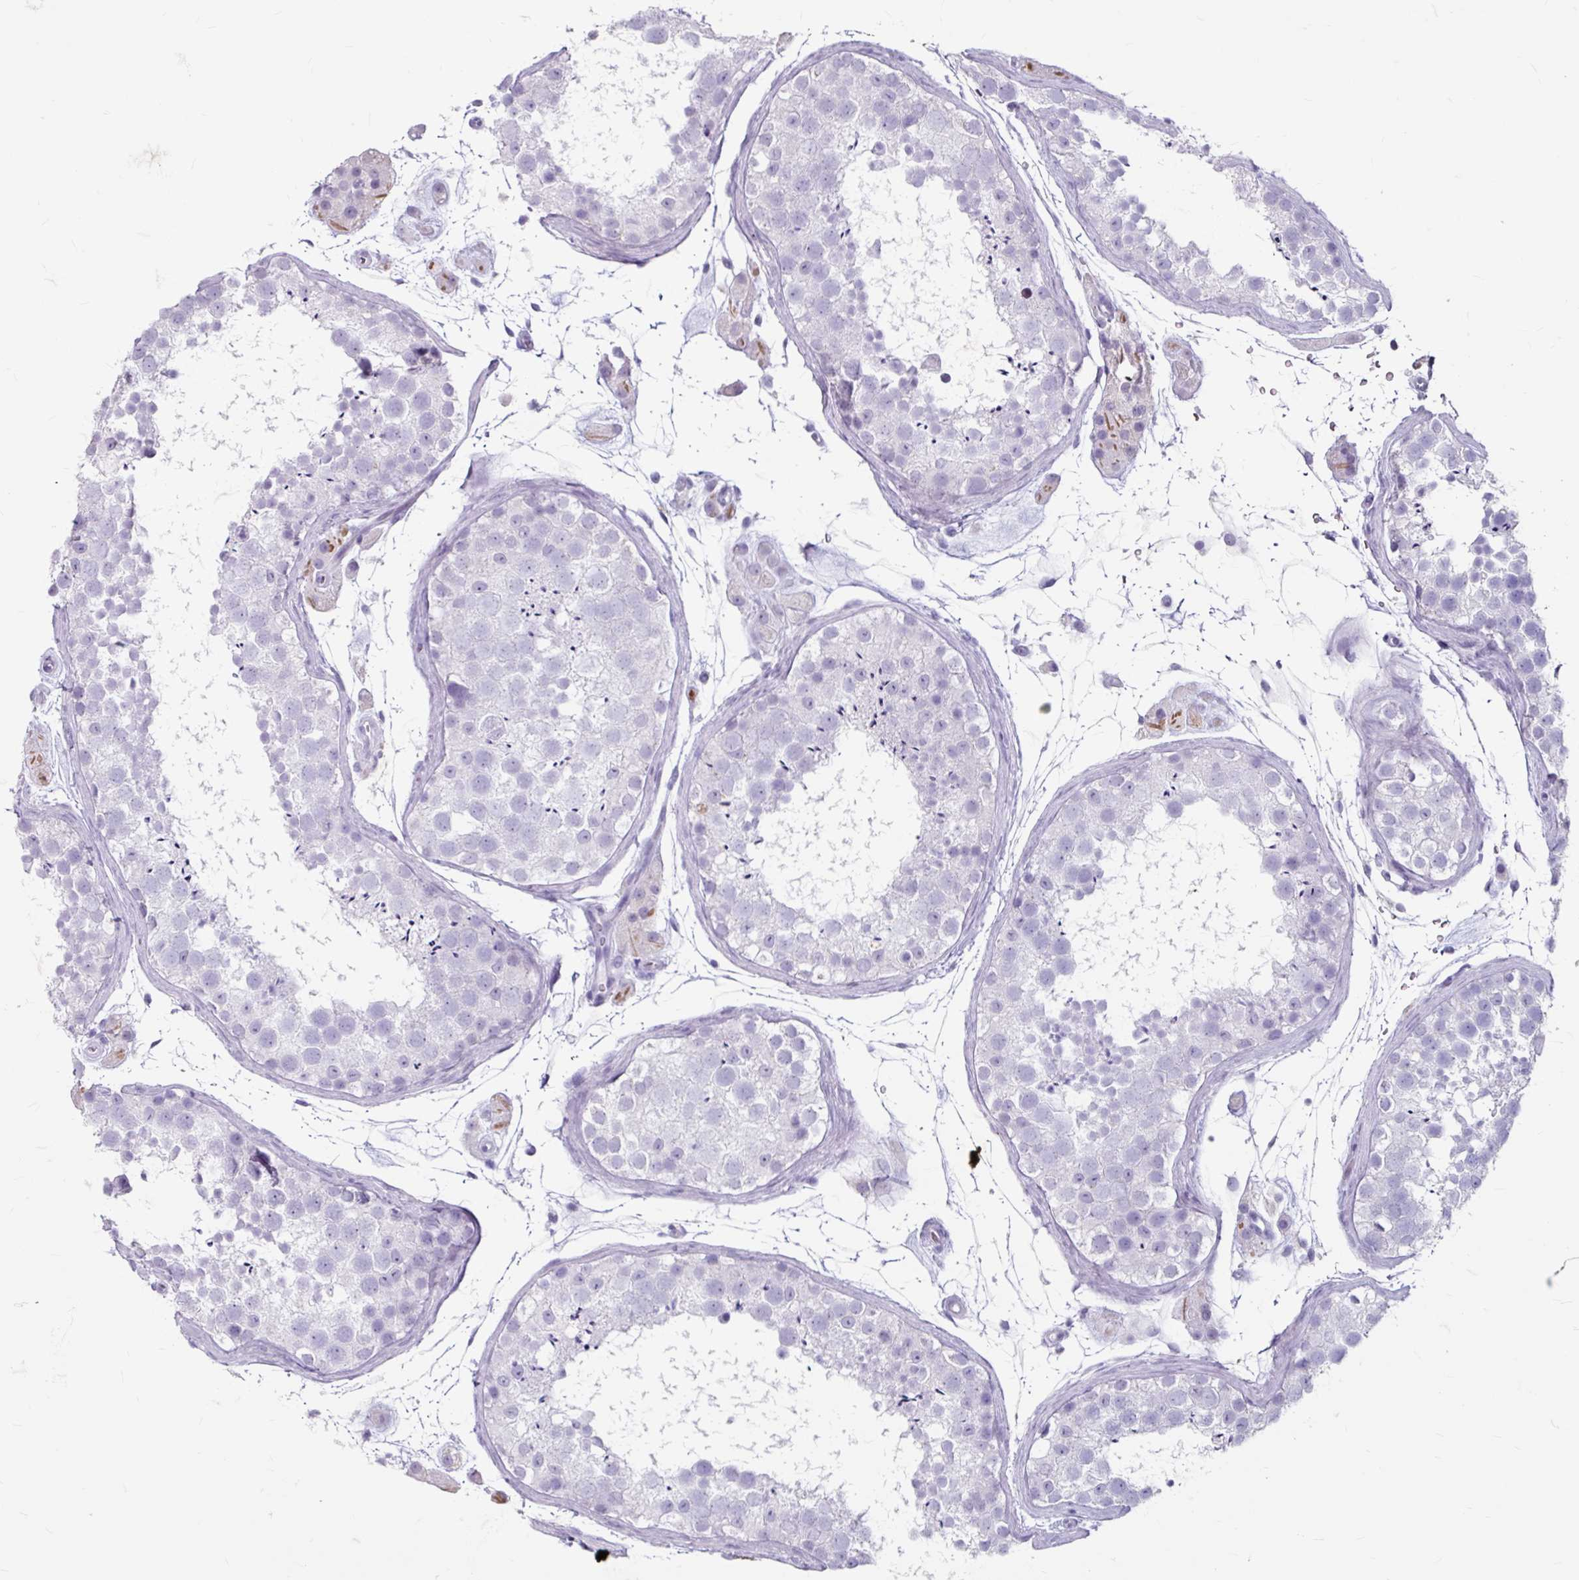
{"staining": {"intensity": "negative", "quantity": "none", "location": "none"}, "tissue": "testis", "cell_type": "Cells in seminiferous ducts", "image_type": "normal", "snomed": [{"axis": "morphology", "description": "Normal tissue, NOS"}, {"axis": "topography", "description": "Testis"}], "caption": "Immunohistochemistry (IHC) histopathology image of normal testis stained for a protein (brown), which demonstrates no staining in cells in seminiferous ducts. (Immunohistochemistry, brightfield microscopy, high magnification).", "gene": "ANKRD1", "patient": {"sex": "male", "age": 41}}